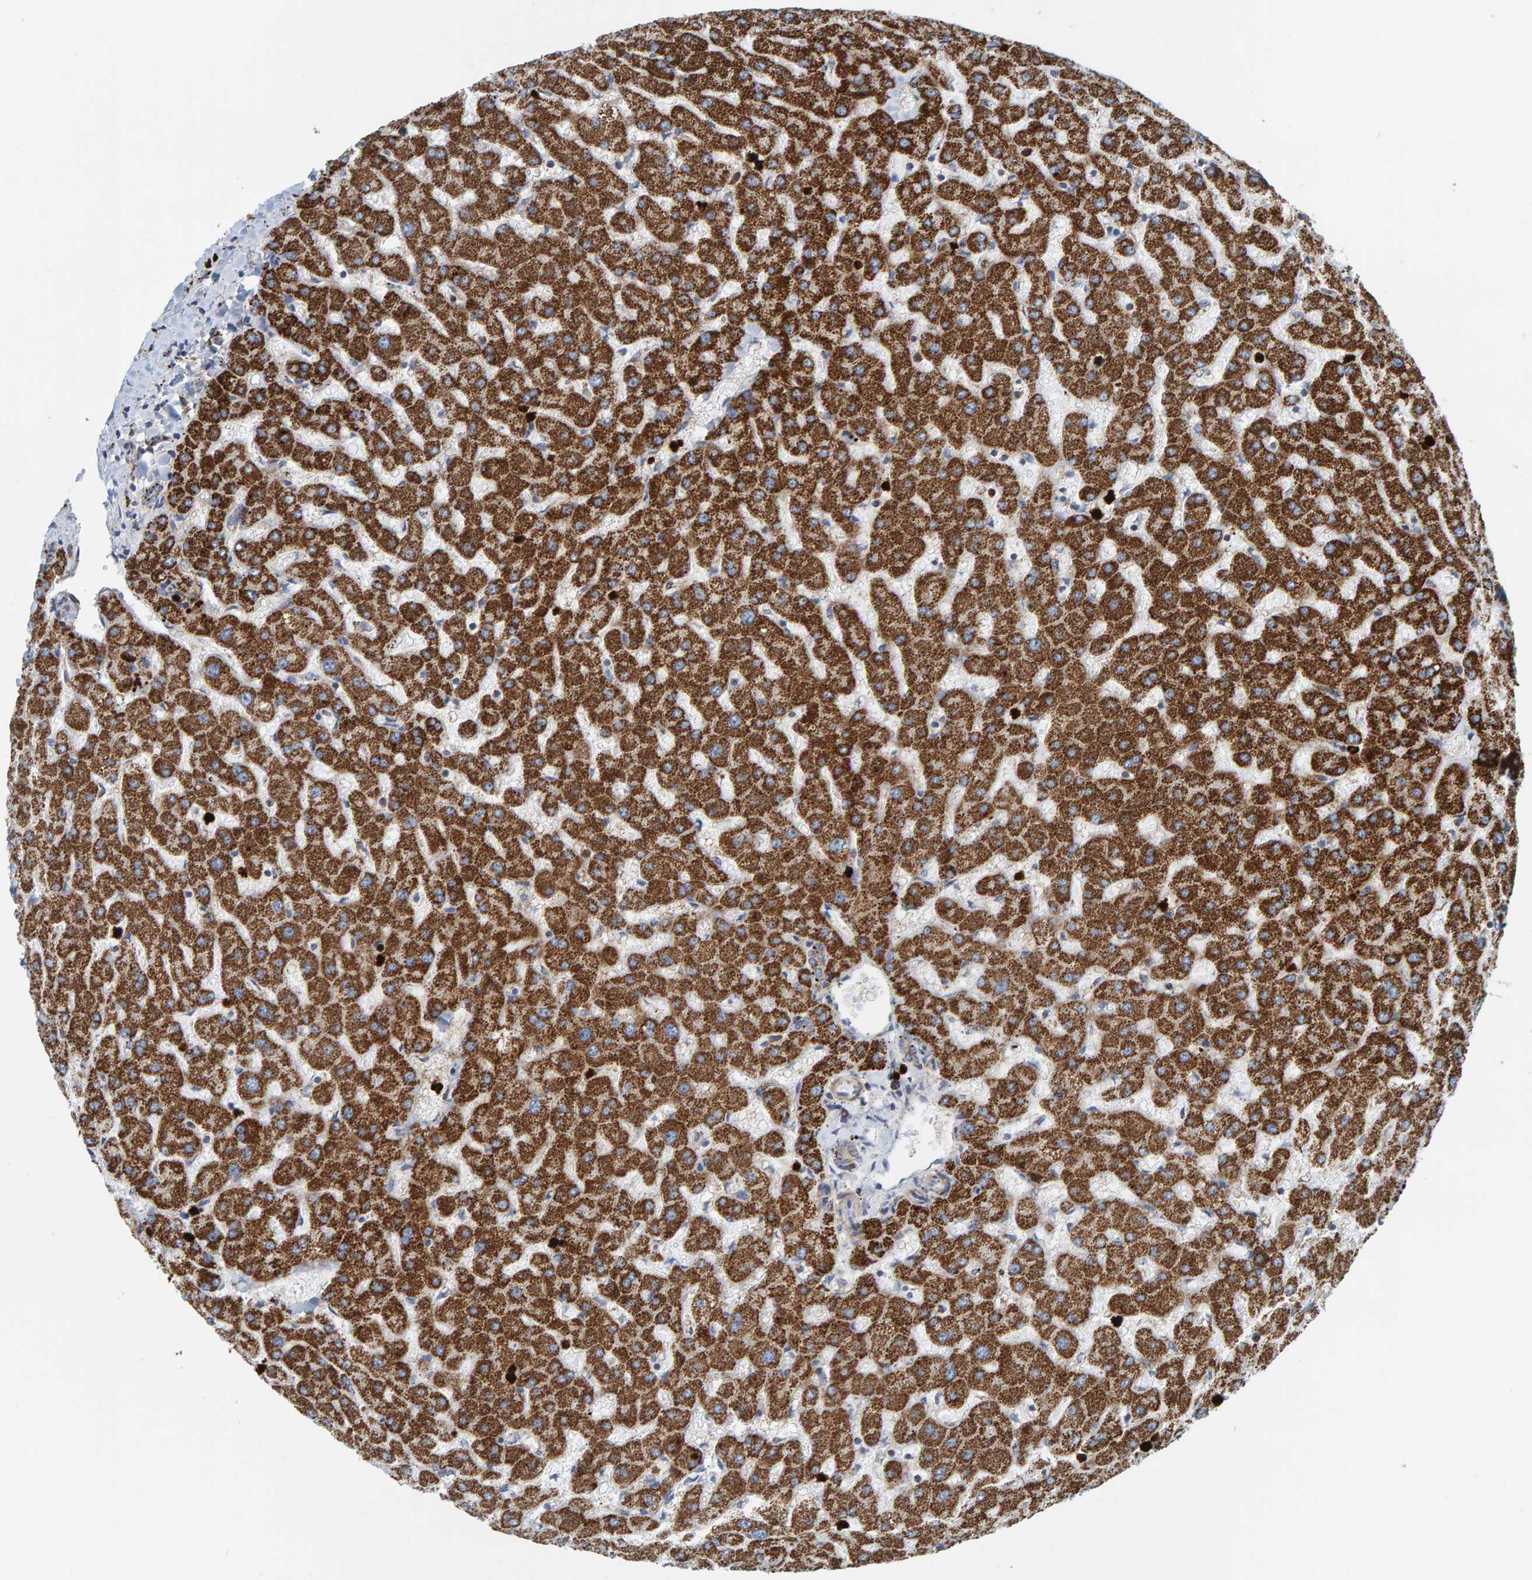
{"staining": {"intensity": "negative", "quantity": "none", "location": "none"}, "tissue": "liver", "cell_type": "Cholangiocytes", "image_type": "normal", "snomed": [{"axis": "morphology", "description": "Normal tissue, NOS"}, {"axis": "topography", "description": "Liver"}], "caption": "Human liver stained for a protein using immunohistochemistry shows no expression in cholangiocytes.", "gene": "B9D1", "patient": {"sex": "female", "age": 63}}